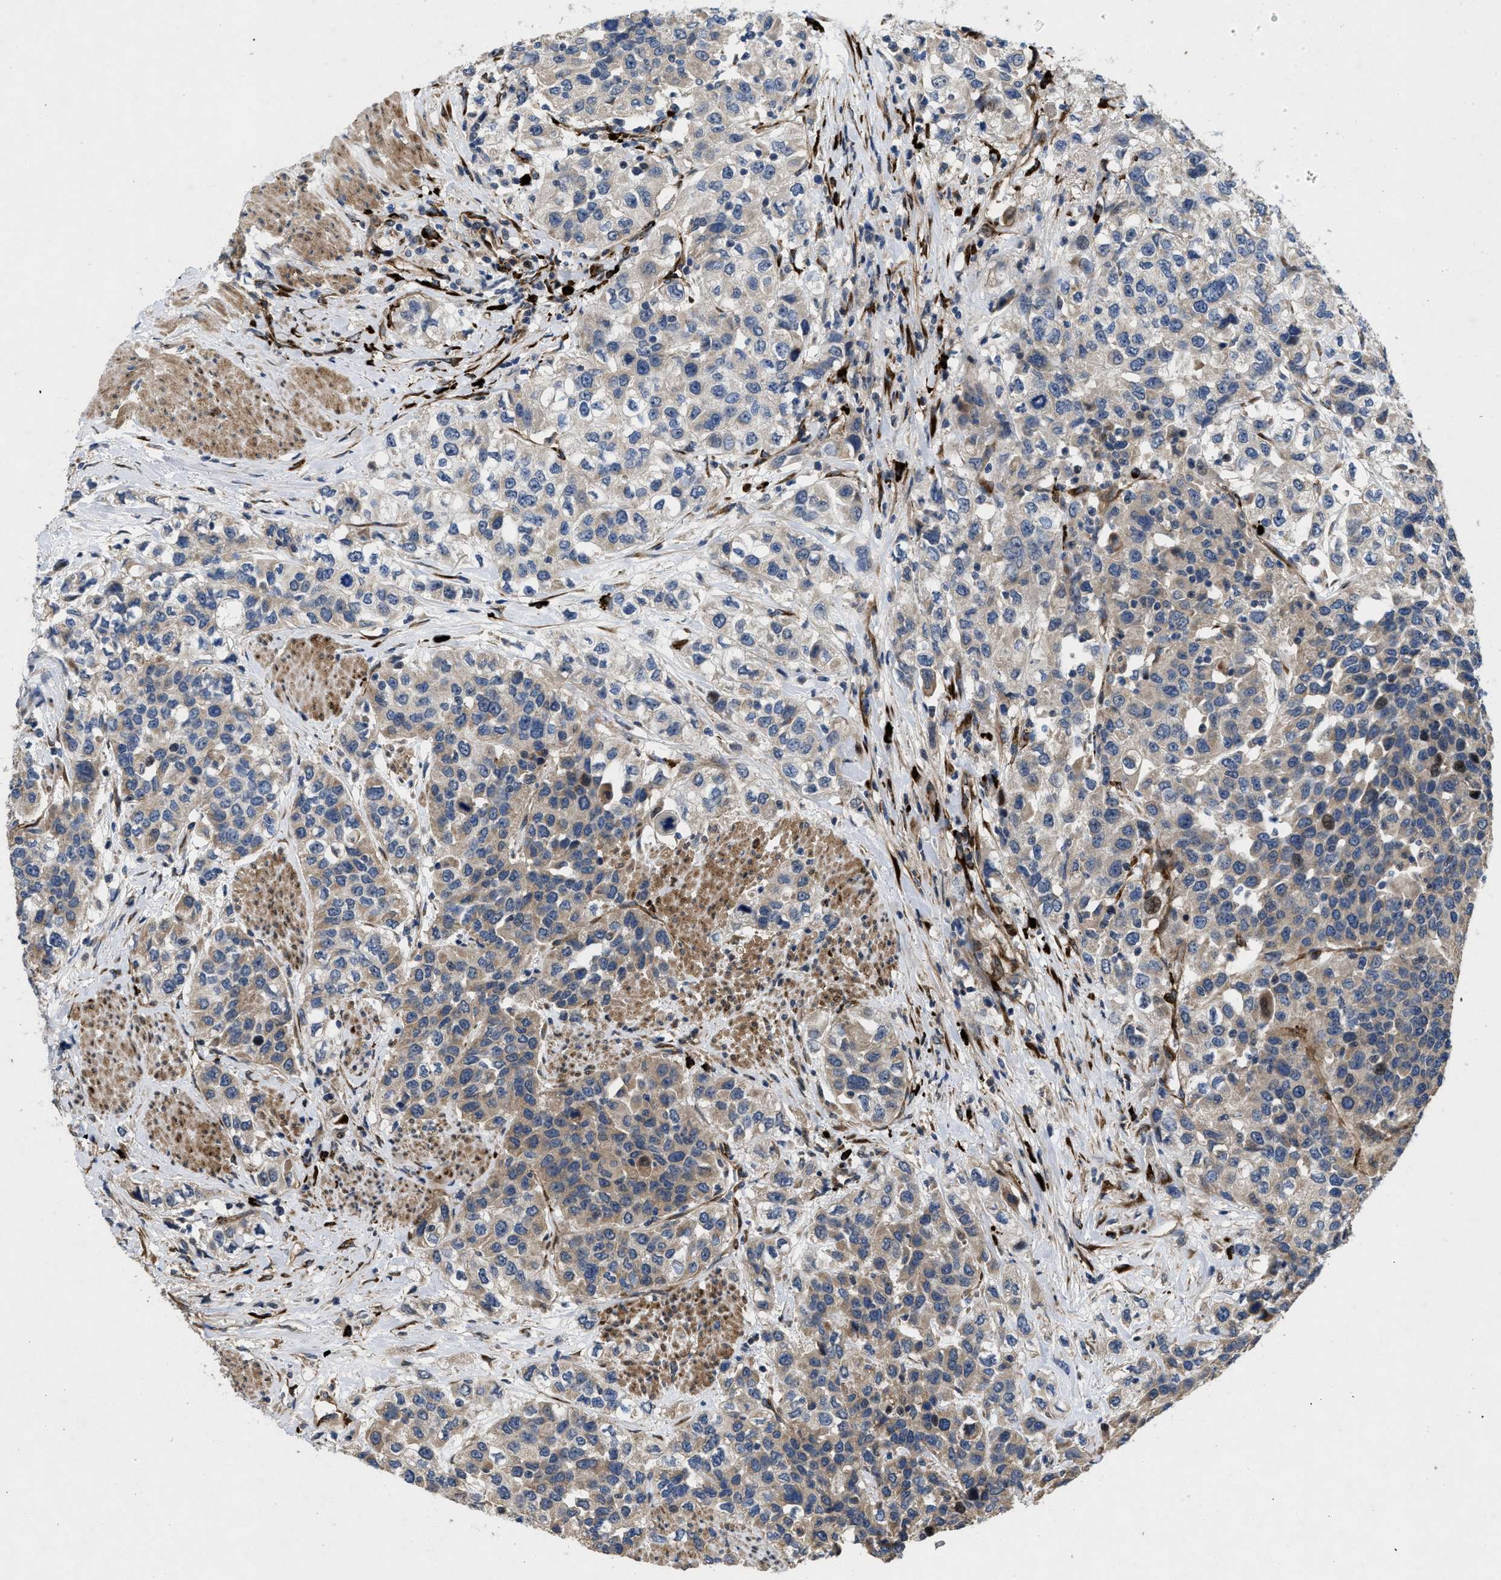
{"staining": {"intensity": "moderate", "quantity": "<25%", "location": "cytoplasmic/membranous,nuclear"}, "tissue": "urothelial cancer", "cell_type": "Tumor cells", "image_type": "cancer", "snomed": [{"axis": "morphology", "description": "Urothelial carcinoma, High grade"}, {"axis": "topography", "description": "Urinary bladder"}], "caption": "High-grade urothelial carcinoma stained with a brown dye shows moderate cytoplasmic/membranous and nuclear positive positivity in about <25% of tumor cells.", "gene": "HSPA12B", "patient": {"sex": "female", "age": 80}}